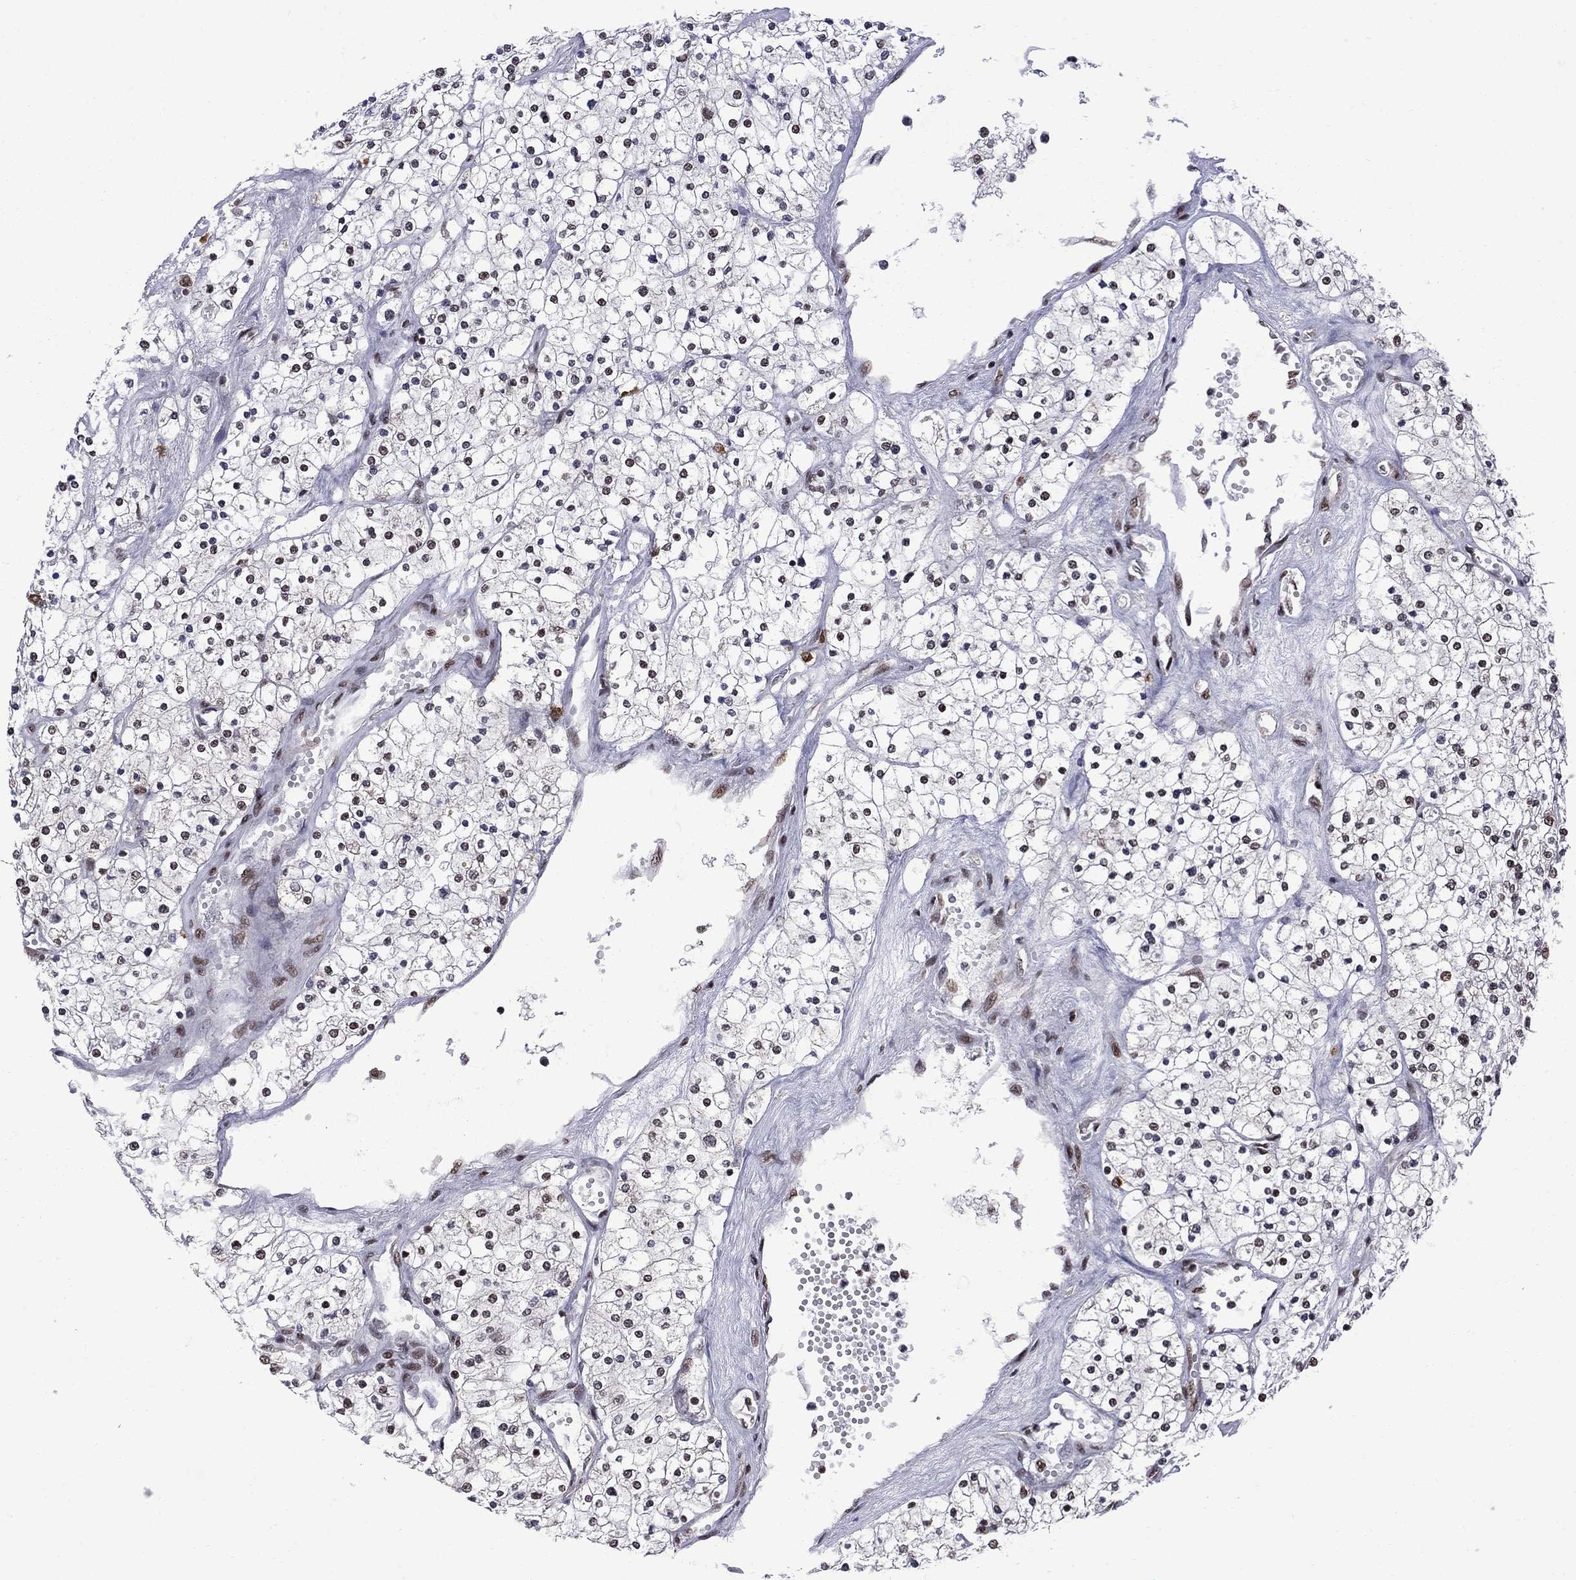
{"staining": {"intensity": "moderate", "quantity": "<25%", "location": "nuclear"}, "tissue": "renal cancer", "cell_type": "Tumor cells", "image_type": "cancer", "snomed": [{"axis": "morphology", "description": "Adenocarcinoma, NOS"}, {"axis": "topography", "description": "Kidney"}], "caption": "This photomicrograph shows immunohistochemistry (IHC) staining of human adenocarcinoma (renal), with low moderate nuclear expression in about <25% of tumor cells.", "gene": "MED25", "patient": {"sex": "male", "age": 80}}